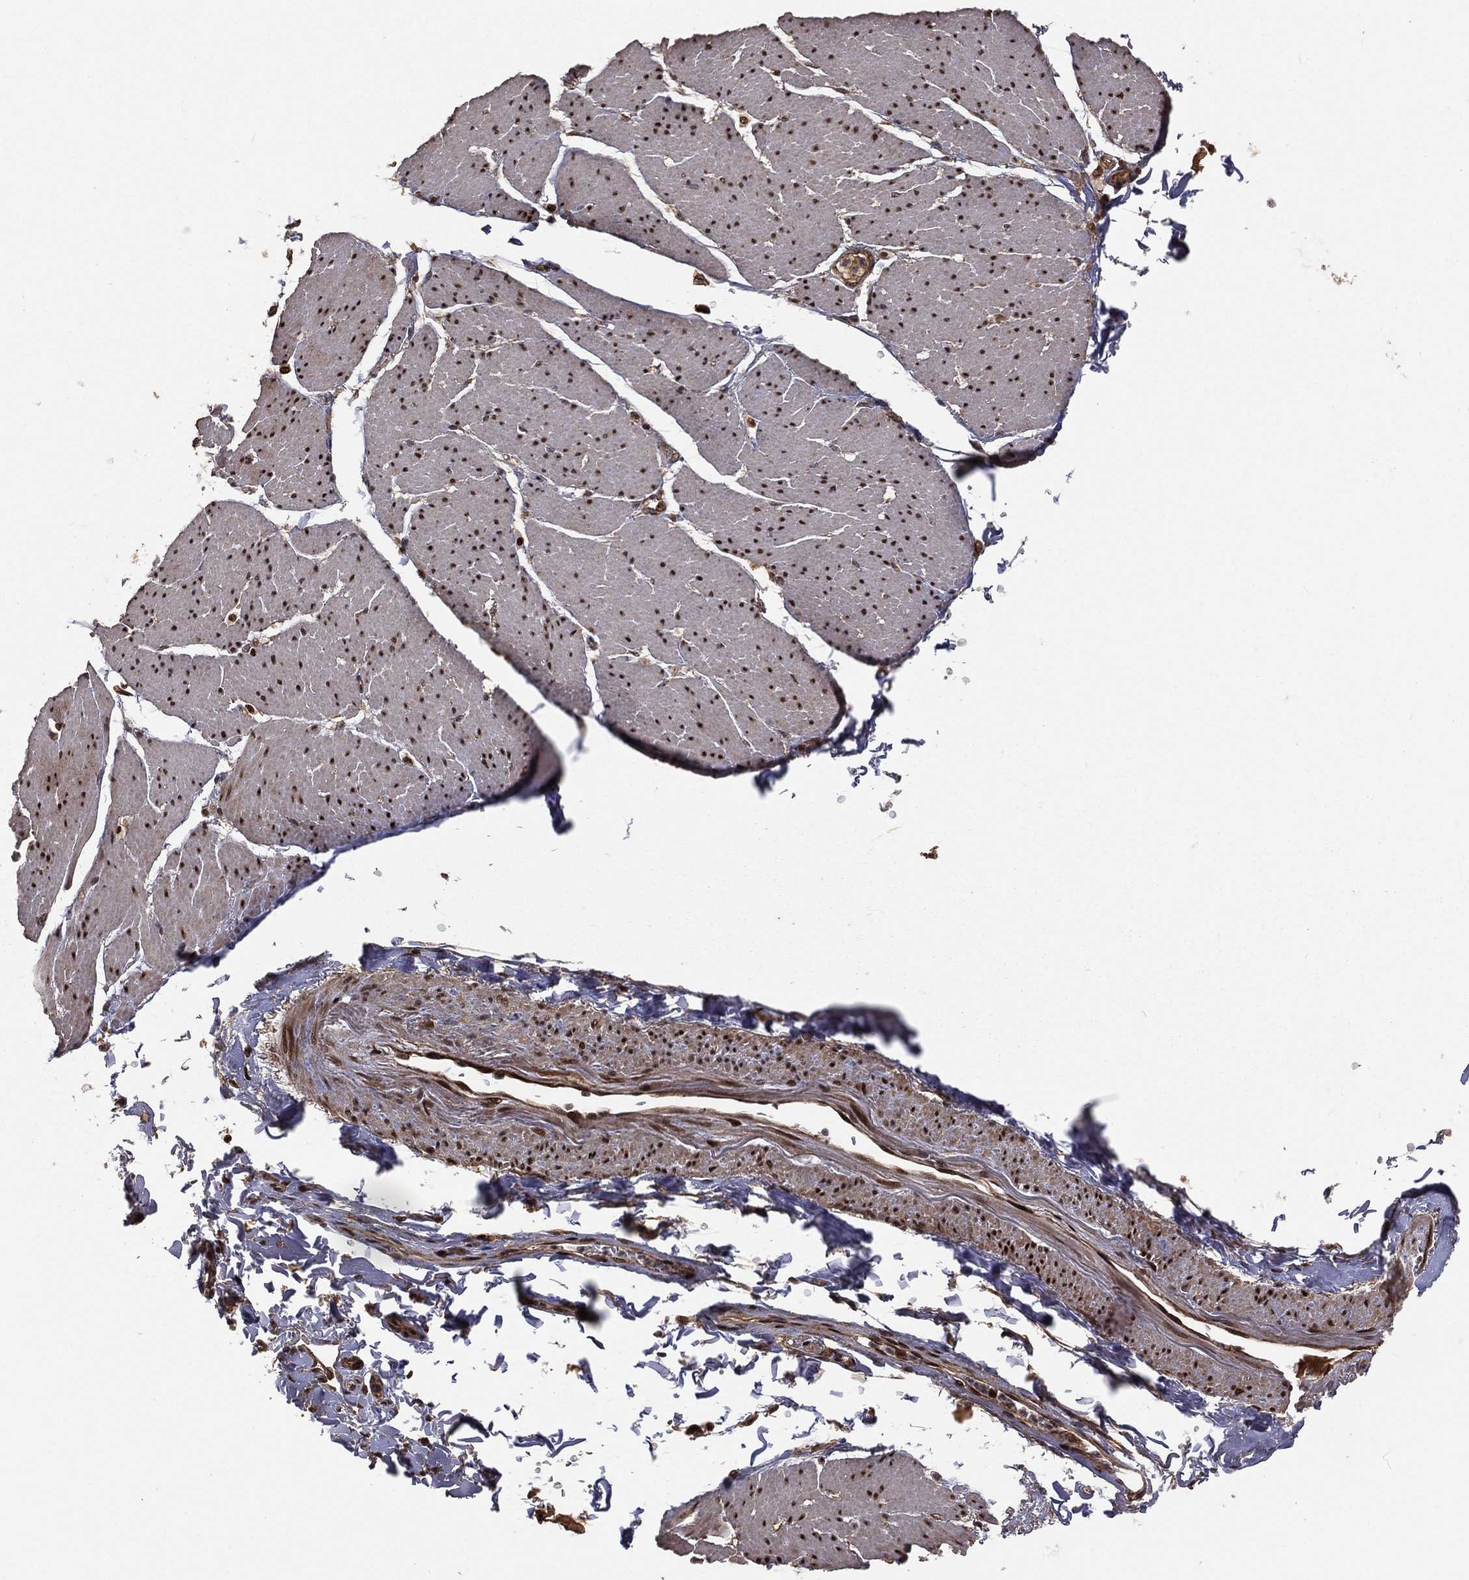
{"staining": {"intensity": "strong", "quantity": ">75%", "location": "nuclear"}, "tissue": "smooth muscle", "cell_type": "Smooth muscle cells", "image_type": "normal", "snomed": [{"axis": "morphology", "description": "Normal tissue, NOS"}, {"axis": "topography", "description": "Smooth muscle"}, {"axis": "topography", "description": "Anal"}], "caption": "Benign smooth muscle was stained to show a protein in brown. There is high levels of strong nuclear expression in approximately >75% of smooth muscle cells. The staining is performed using DAB (3,3'-diaminobenzidine) brown chromogen to label protein expression. The nuclei are counter-stained blue using hematoxylin.", "gene": "MAPK1", "patient": {"sex": "male", "age": 83}}